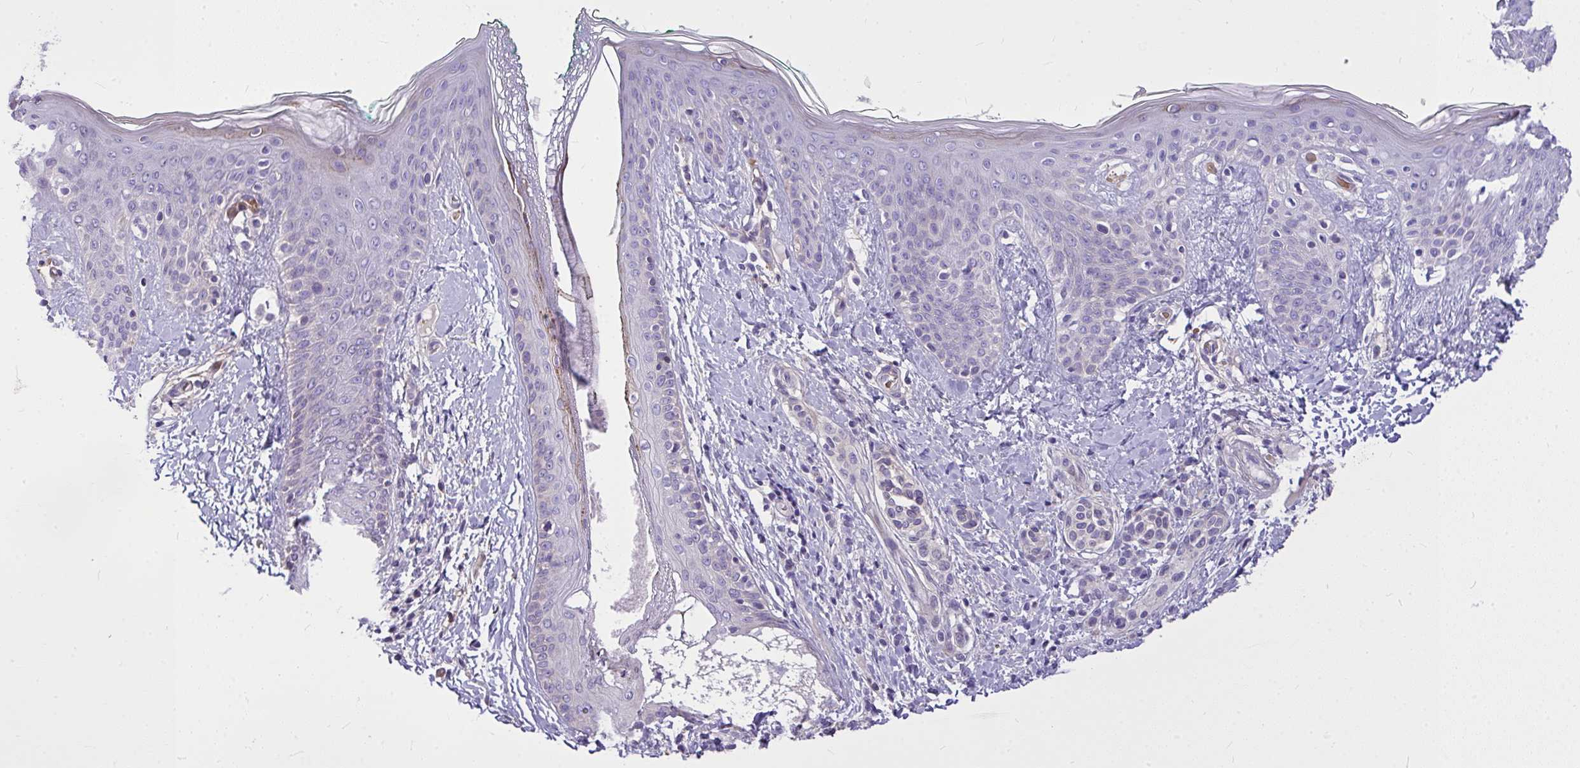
{"staining": {"intensity": "negative", "quantity": "none", "location": "none"}, "tissue": "skin", "cell_type": "Fibroblasts", "image_type": "normal", "snomed": [{"axis": "morphology", "description": "Normal tissue, NOS"}, {"axis": "topography", "description": "Skin"}], "caption": "A histopathology image of human skin is negative for staining in fibroblasts. Nuclei are stained in blue.", "gene": "MOCS1", "patient": {"sex": "male", "age": 16}}